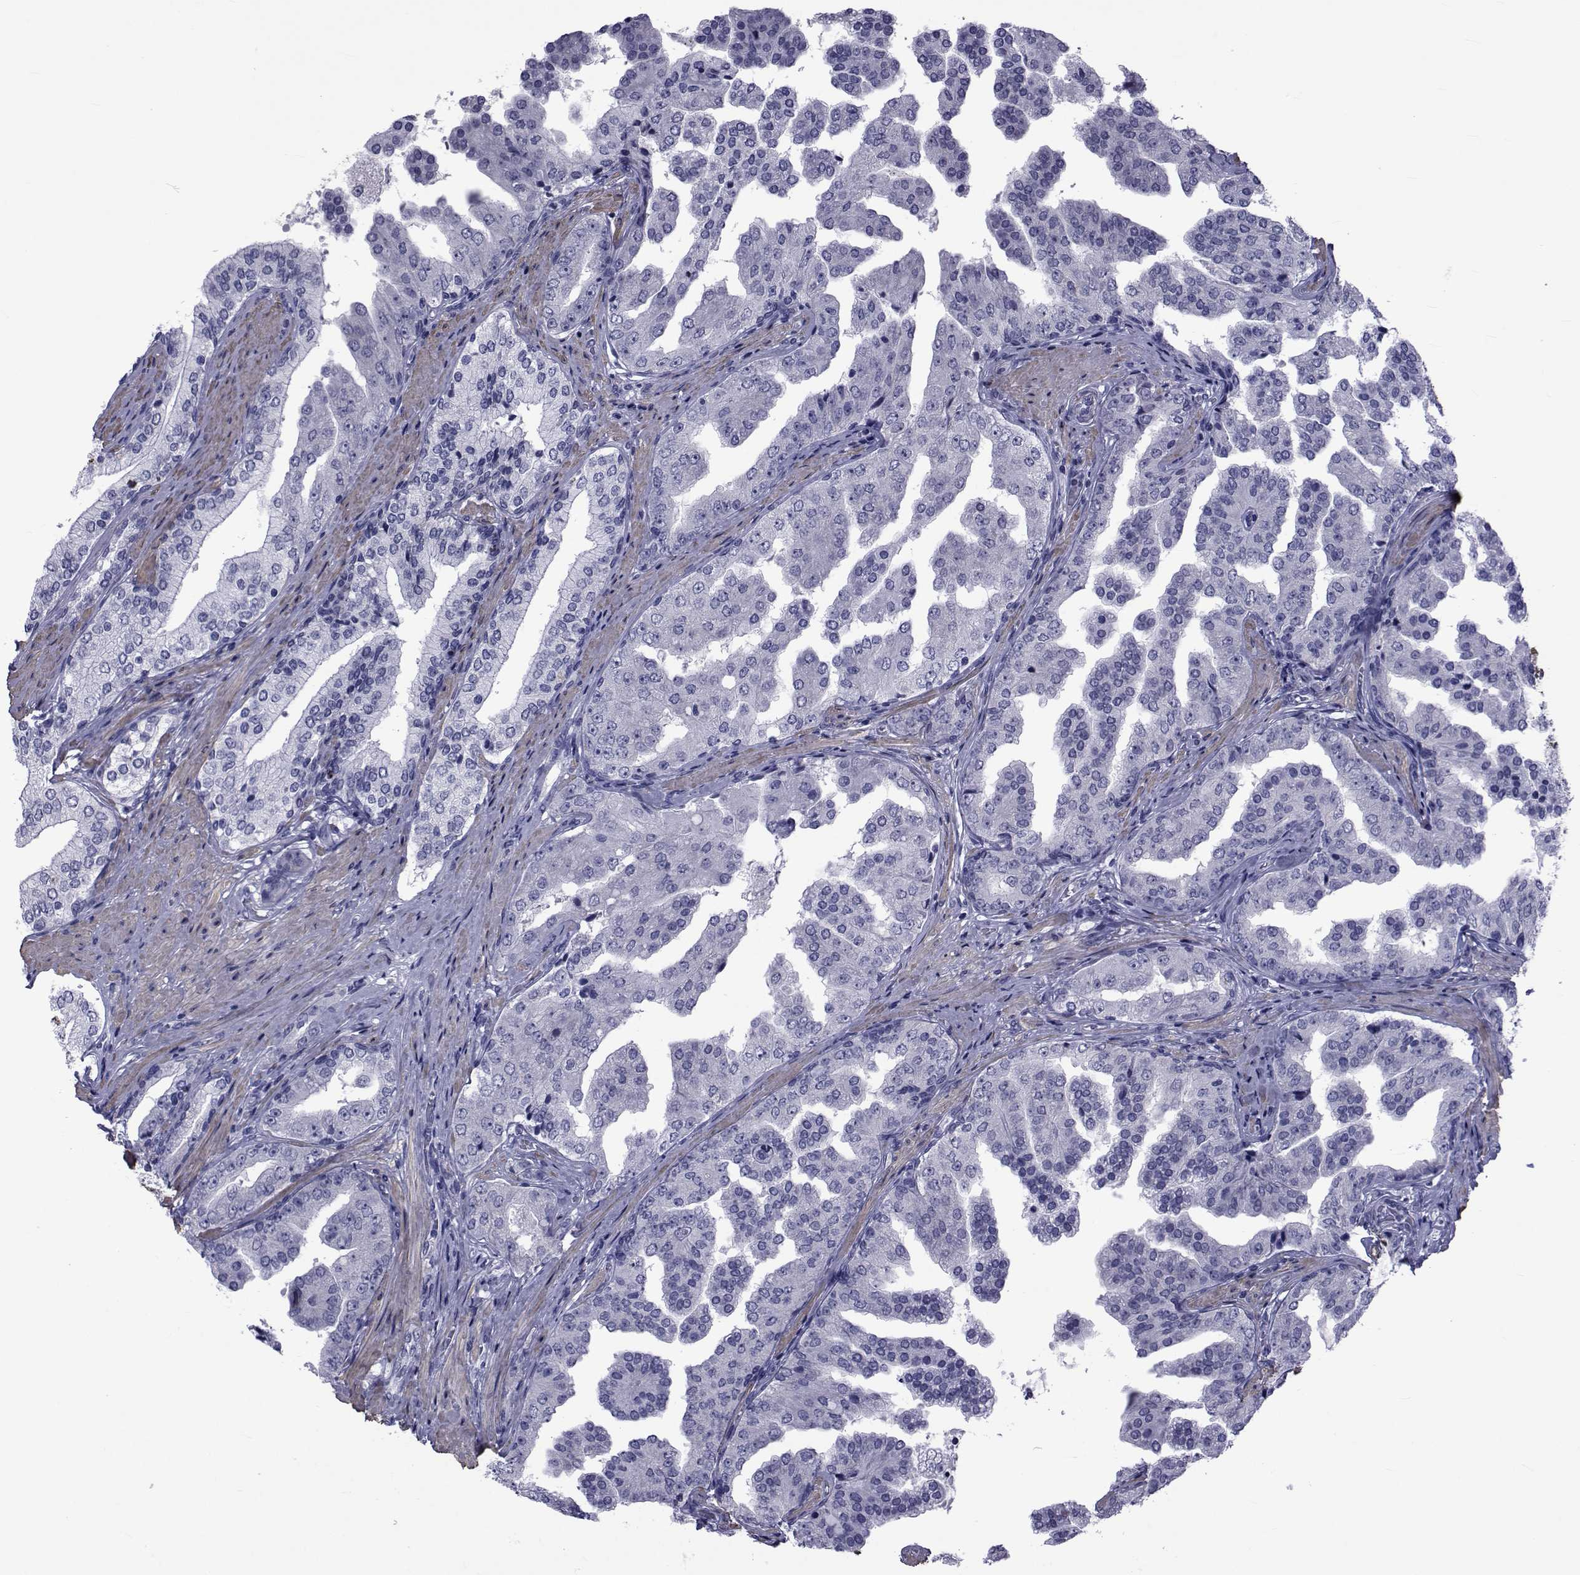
{"staining": {"intensity": "negative", "quantity": "none", "location": "none"}, "tissue": "prostate cancer", "cell_type": "Tumor cells", "image_type": "cancer", "snomed": [{"axis": "morphology", "description": "Adenocarcinoma, Low grade"}, {"axis": "topography", "description": "Prostate and seminal vesicle, NOS"}], "caption": "DAB immunohistochemical staining of human prostate adenocarcinoma (low-grade) demonstrates no significant staining in tumor cells. (Brightfield microscopy of DAB (3,3'-diaminobenzidine) immunohistochemistry (IHC) at high magnification).", "gene": "GKAP1", "patient": {"sex": "male", "age": 61}}